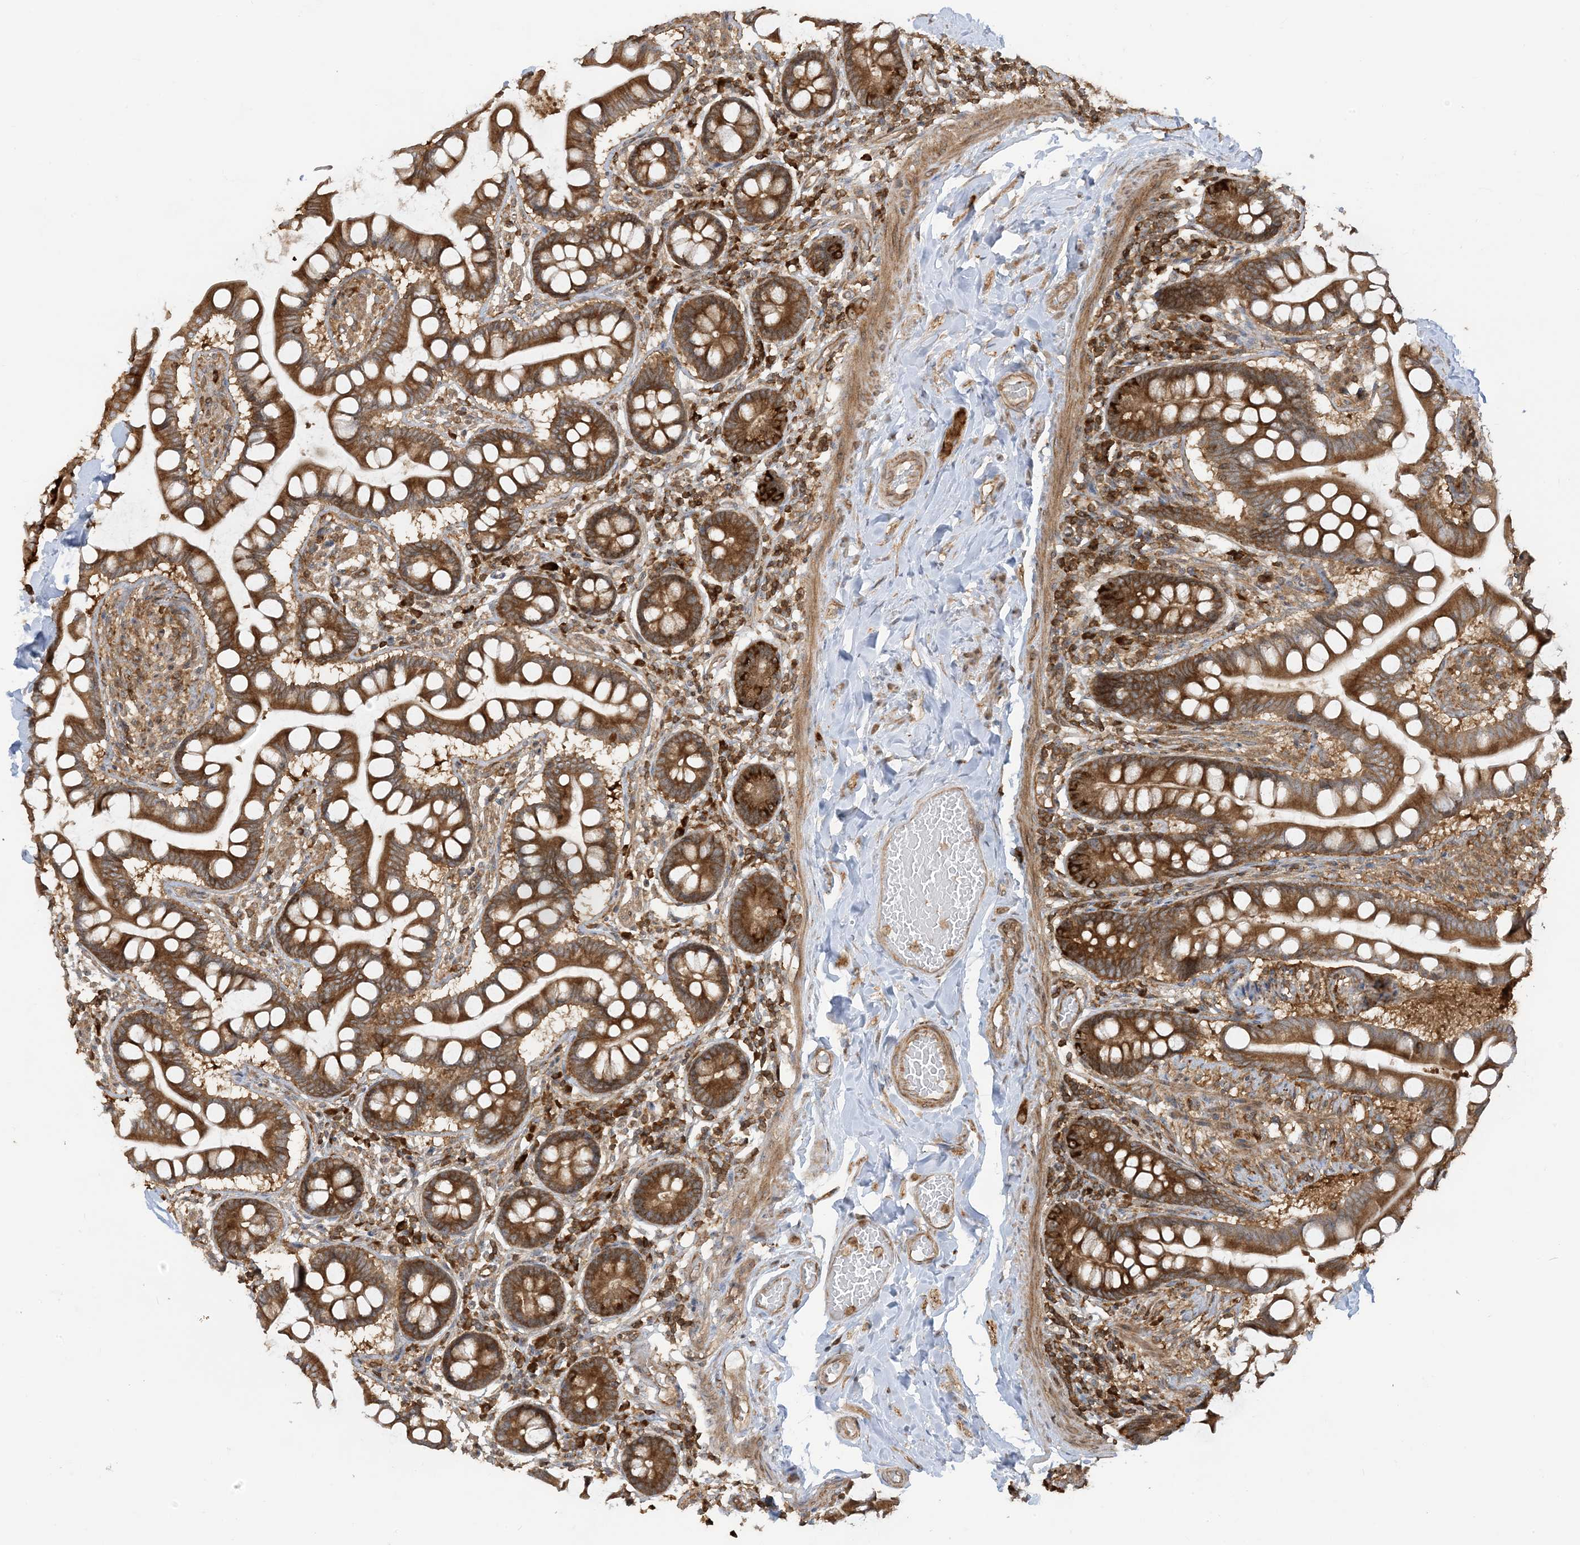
{"staining": {"intensity": "strong", "quantity": ">75%", "location": "cytoplasmic/membranous"}, "tissue": "small intestine", "cell_type": "Glandular cells", "image_type": "normal", "snomed": [{"axis": "morphology", "description": "Normal tissue, NOS"}, {"axis": "topography", "description": "Small intestine"}], "caption": "A brown stain shows strong cytoplasmic/membranous positivity of a protein in glandular cells of unremarkable small intestine. (Brightfield microscopy of DAB IHC at high magnification).", "gene": "SRP72", "patient": {"sex": "male", "age": 41}}